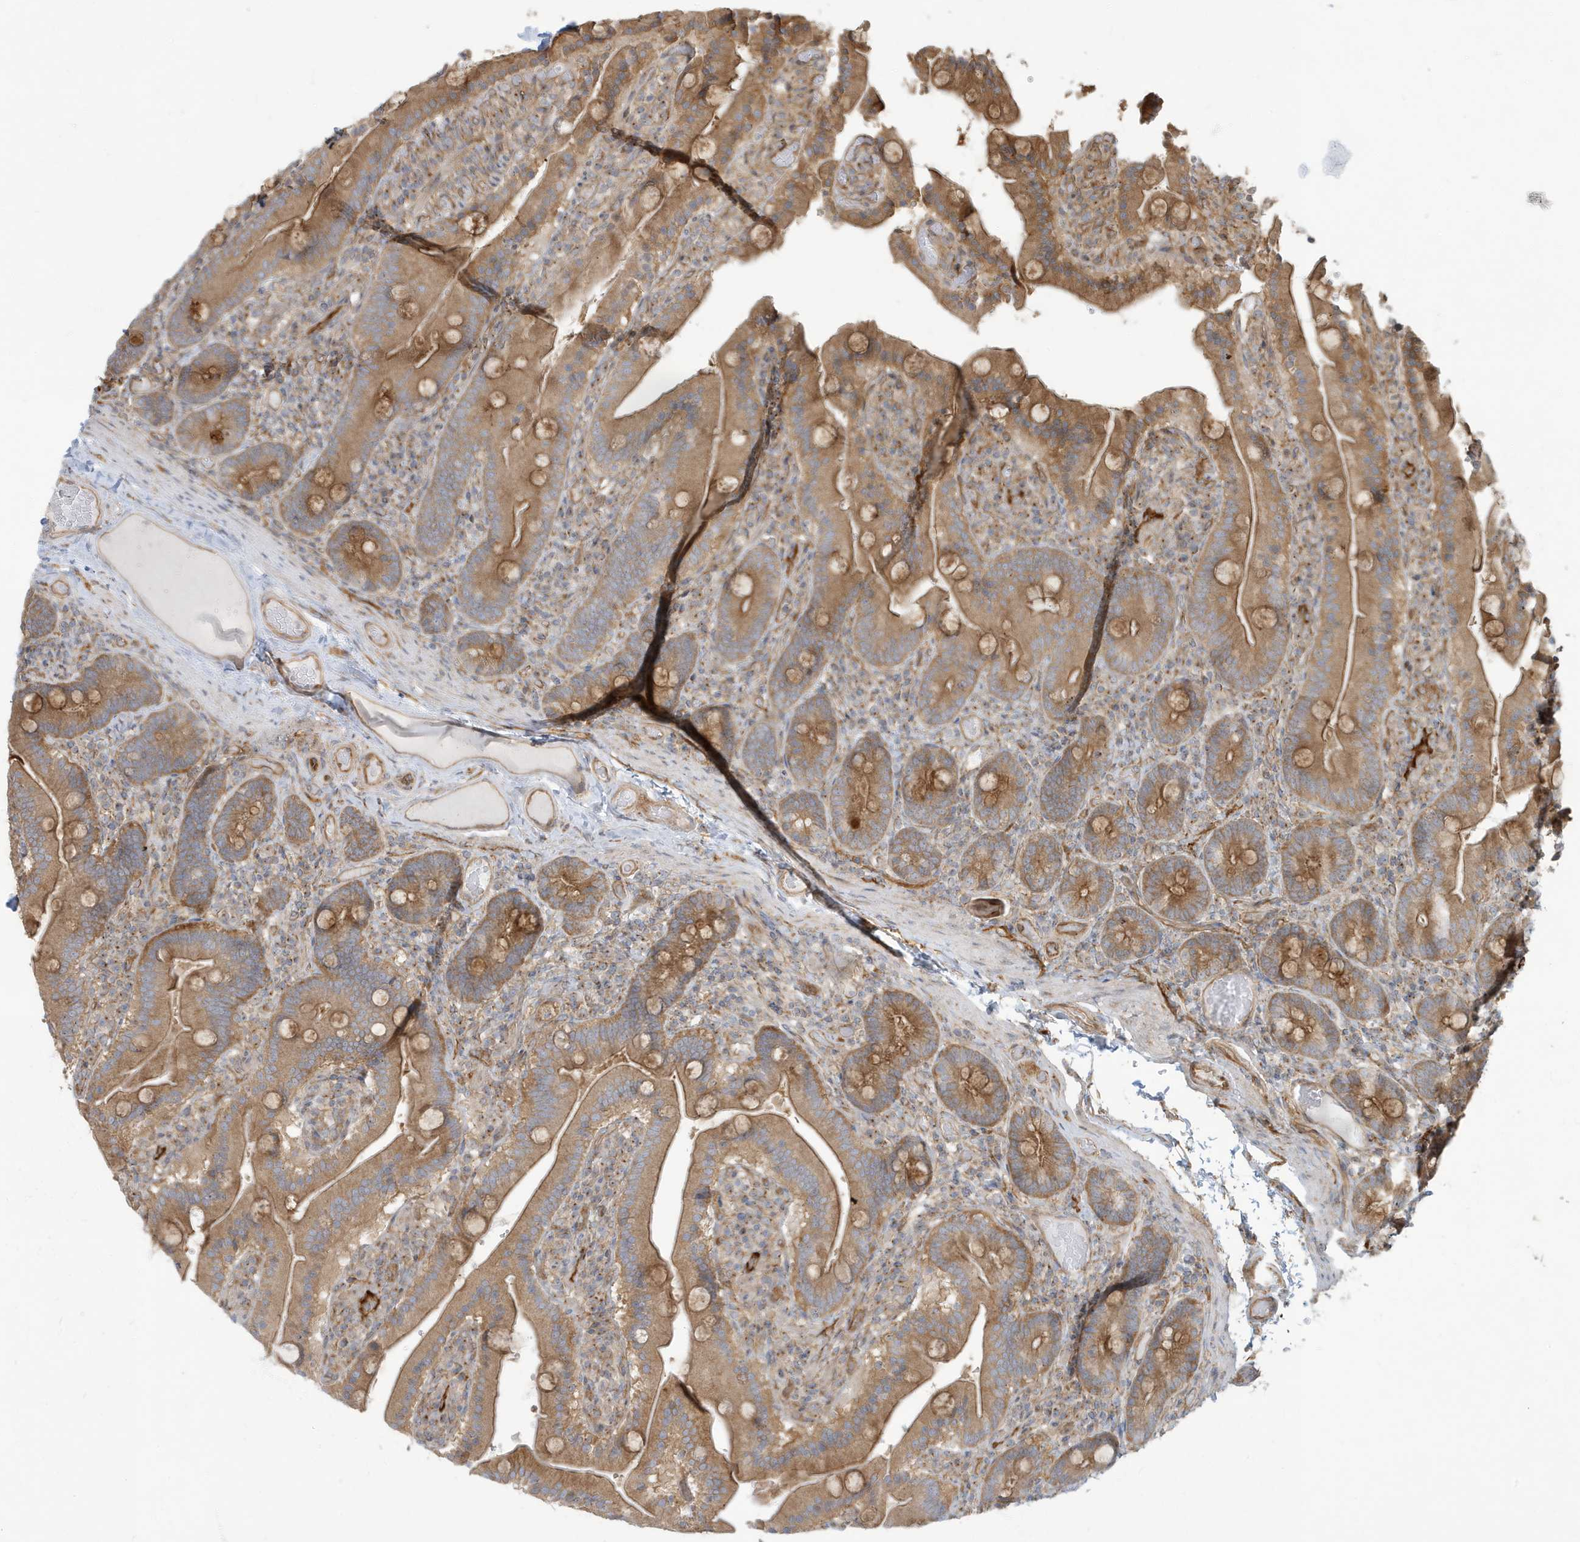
{"staining": {"intensity": "moderate", "quantity": ">75%", "location": "cytoplasmic/membranous"}, "tissue": "duodenum", "cell_type": "Glandular cells", "image_type": "normal", "snomed": [{"axis": "morphology", "description": "Normal tissue, NOS"}, {"axis": "topography", "description": "Duodenum"}], "caption": "Protein staining displays moderate cytoplasmic/membranous positivity in approximately >75% of glandular cells in unremarkable duodenum.", "gene": "ATP23", "patient": {"sex": "female", "age": 62}}